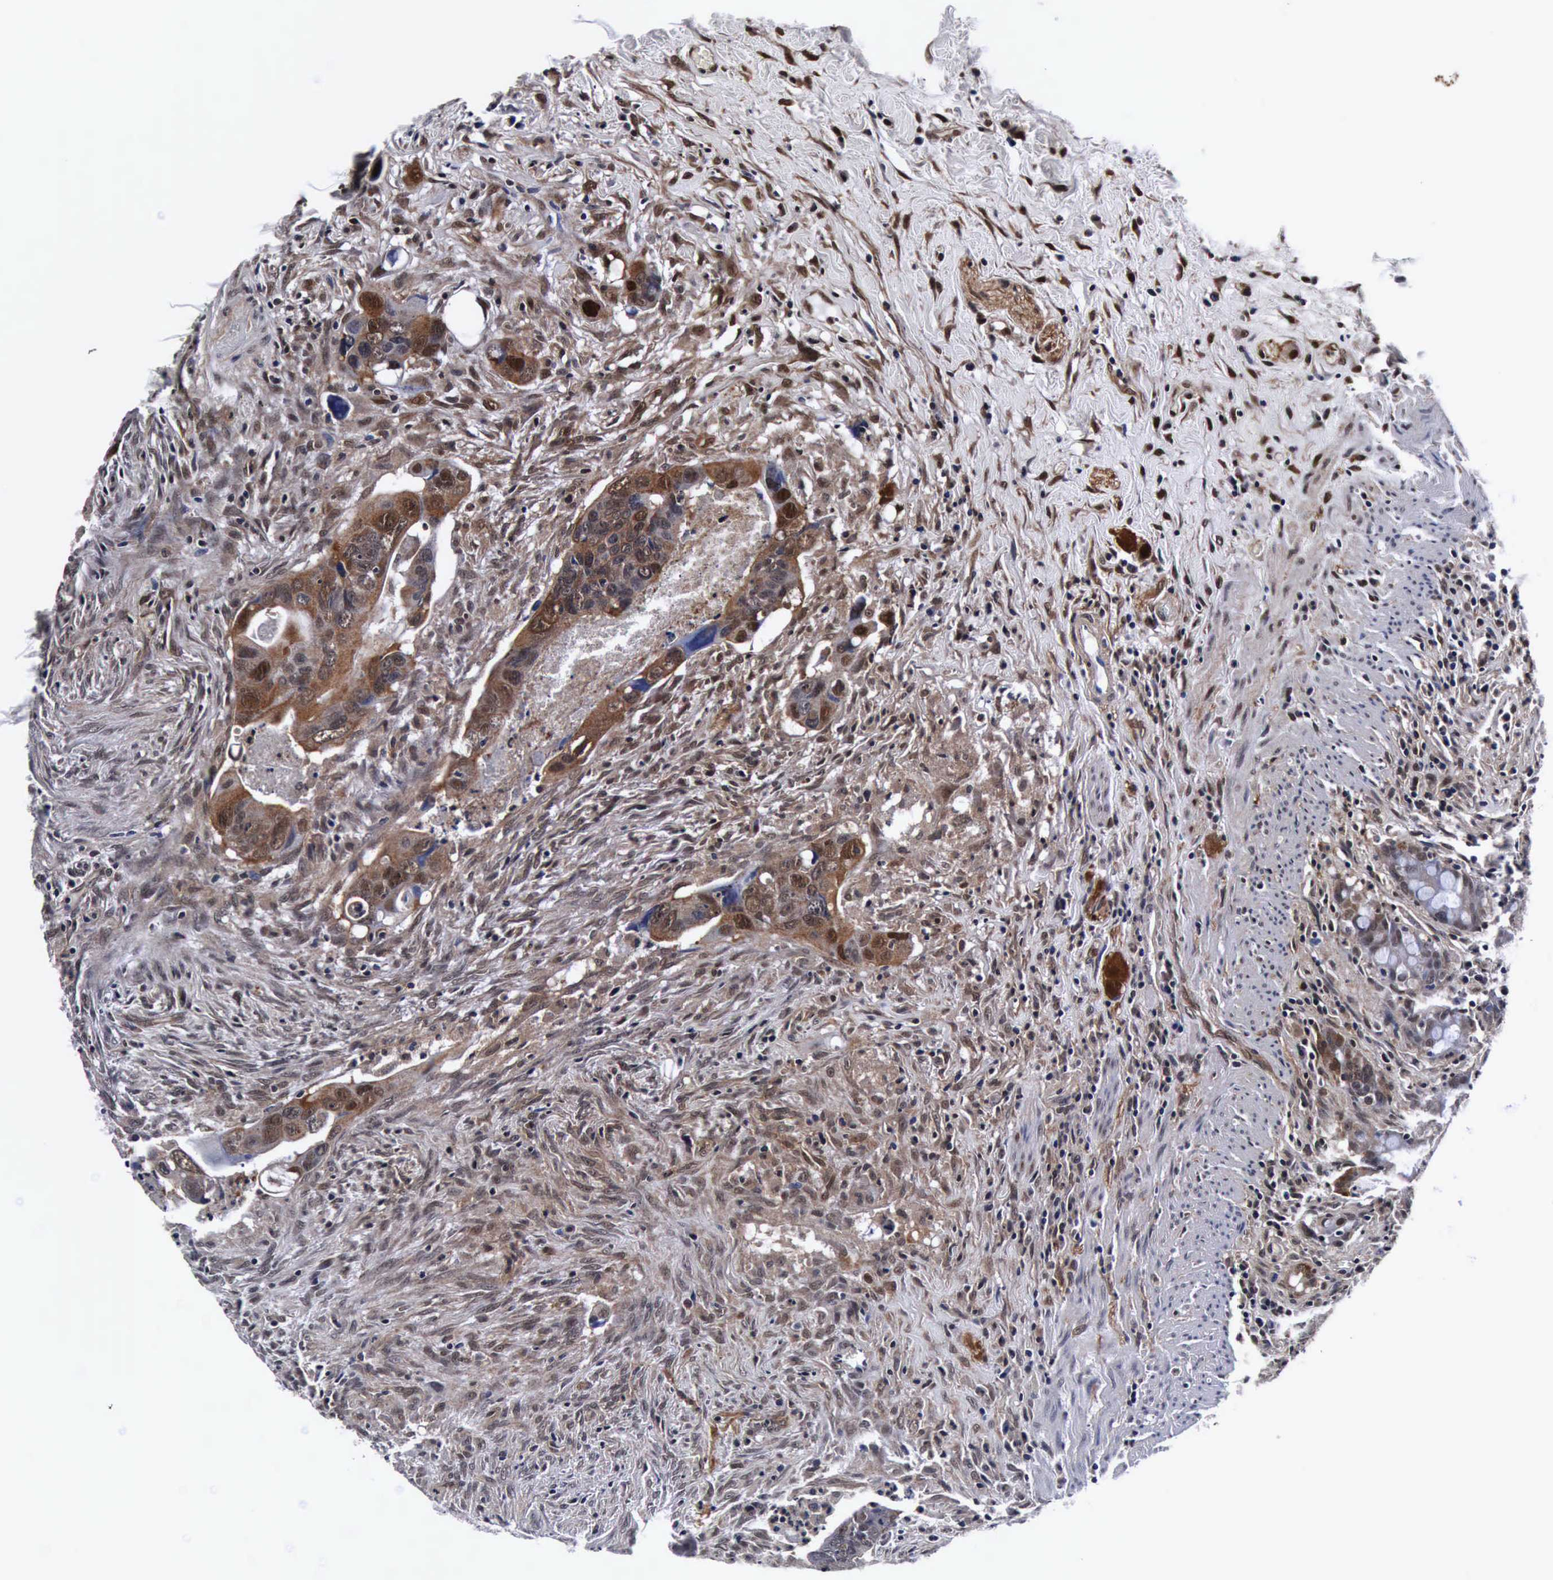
{"staining": {"intensity": "moderate", "quantity": ">75%", "location": "cytoplasmic/membranous,nuclear"}, "tissue": "colorectal cancer", "cell_type": "Tumor cells", "image_type": "cancer", "snomed": [{"axis": "morphology", "description": "Adenocarcinoma, NOS"}, {"axis": "topography", "description": "Rectum"}], "caption": "A brown stain shows moderate cytoplasmic/membranous and nuclear expression of a protein in colorectal adenocarcinoma tumor cells. (brown staining indicates protein expression, while blue staining denotes nuclei).", "gene": "UBC", "patient": {"sex": "male", "age": 53}}